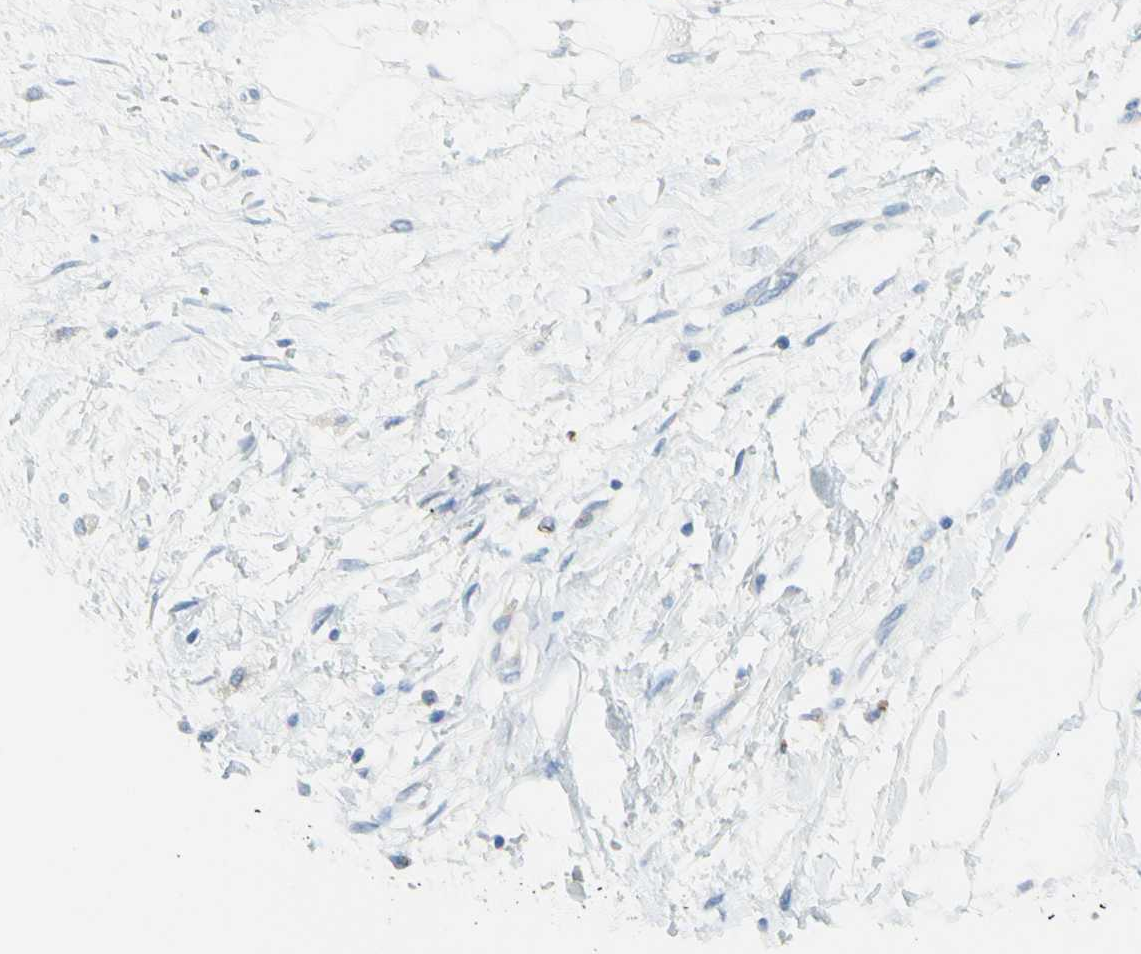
{"staining": {"intensity": "negative", "quantity": "none", "location": "none"}, "tissue": "adipose tissue", "cell_type": "Adipocytes", "image_type": "normal", "snomed": [{"axis": "morphology", "description": "Normal tissue, NOS"}, {"axis": "morphology", "description": "Urothelial carcinoma, High grade"}, {"axis": "topography", "description": "Vascular tissue"}, {"axis": "topography", "description": "Urinary bladder"}], "caption": "Immunohistochemistry of normal human adipose tissue reveals no staining in adipocytes. The staining was performed using DAB (3,3'-diaminobenzidine) to visualize the protein expression in brown, while the nuclei were stained in blue with hematoxylin (Magnification: 20x).", "gene": "CYSLTR1", "patient": {"sex": "female", "age": 56}}